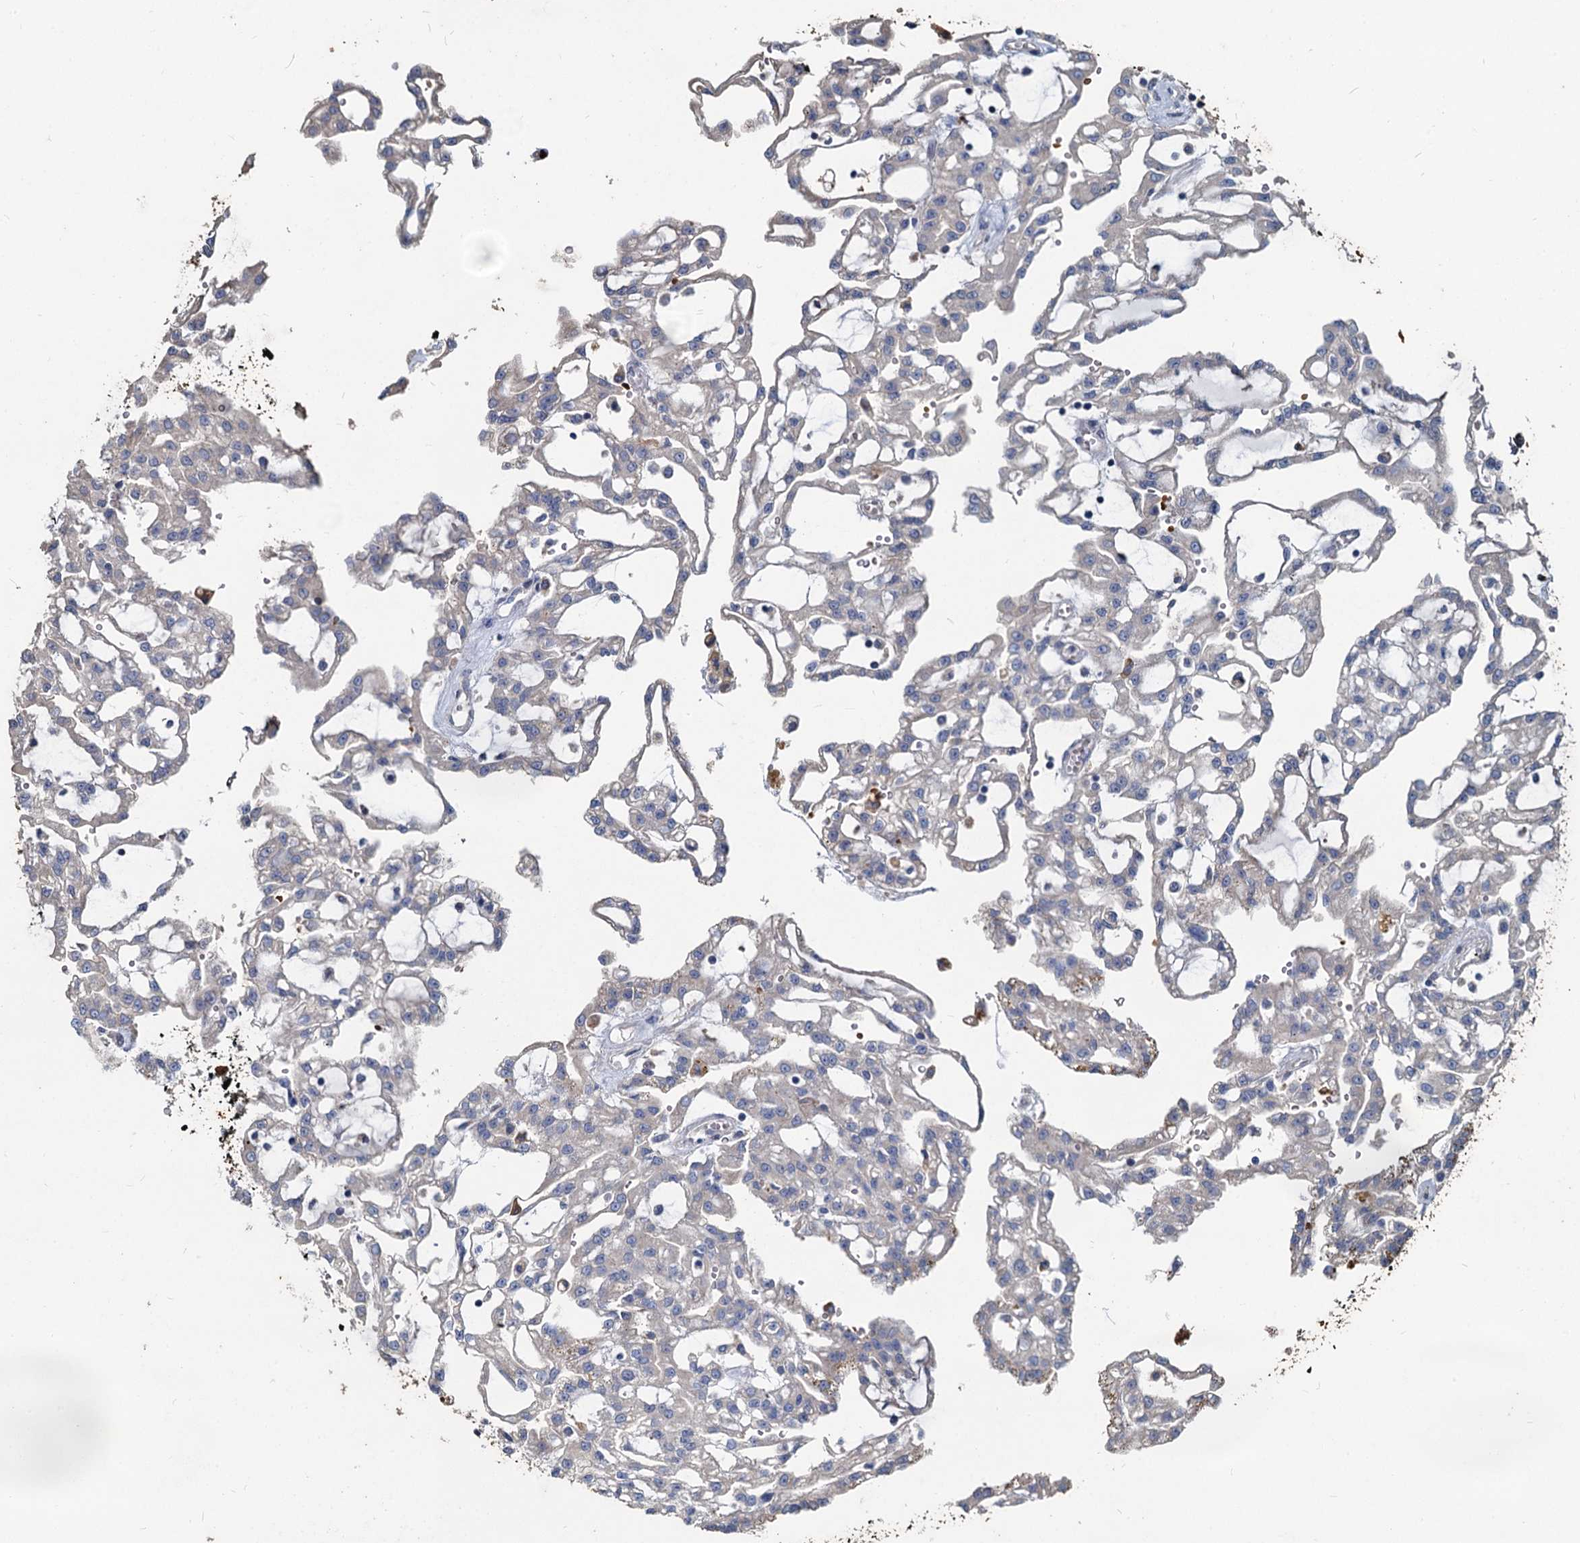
{"staining": {"intensity": "negative", "quantity": "none", "location": "none"}, "tissue": "renal cancer", "cell_type": "Tumor cells", "image_type": "cancer", "snomed": [{"axis": "morphology", "description": "Adenocarcinoma, NOS"}, {"axis": "topography", "description": "Kidney"}], "caption": "The immunohistochemistry micrograph has no significant staining in tumor cells of renal adenocarcinoma tissue.", "gene": "TCTN2", "patient": {"sex": "male", "age": 63}}